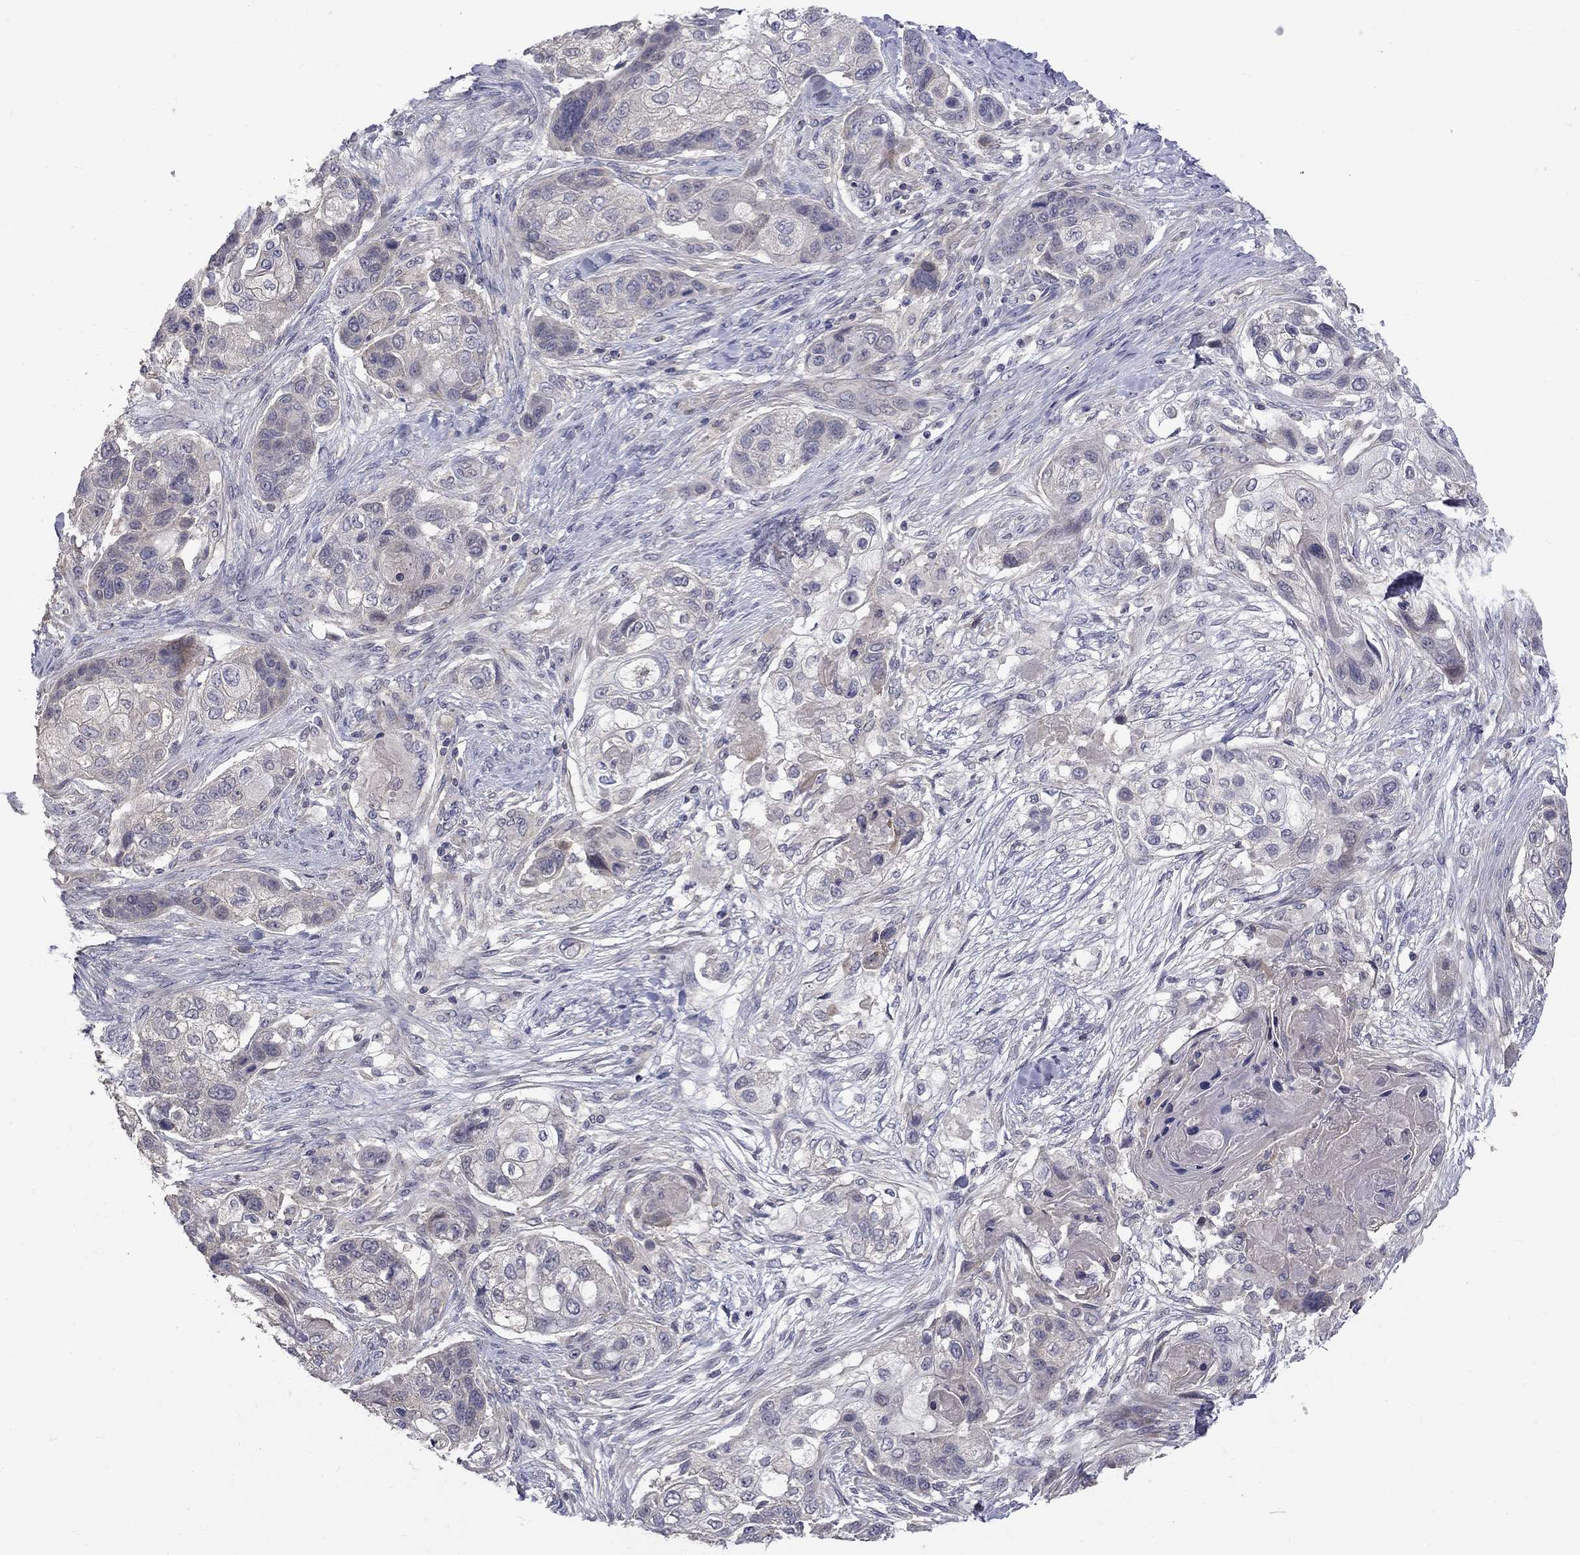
{"staining": {"intensity": "negative", "quantity": "none", "location": "none"}, "tissue": "lung cancer", "cell_type": "Tumor cells", "image_type": "cancer", "snomed": [{"axis": "morphology", "description": "Squamous cell carcinoma, NOS"}, {"axis": "topography", "description": "Lung"}], "caption": "The image exhibits no significant positivity in tumor cells of lung cancer.", "gene": "SLC39A14", "patient": {"sex": "male", "age": 69}}